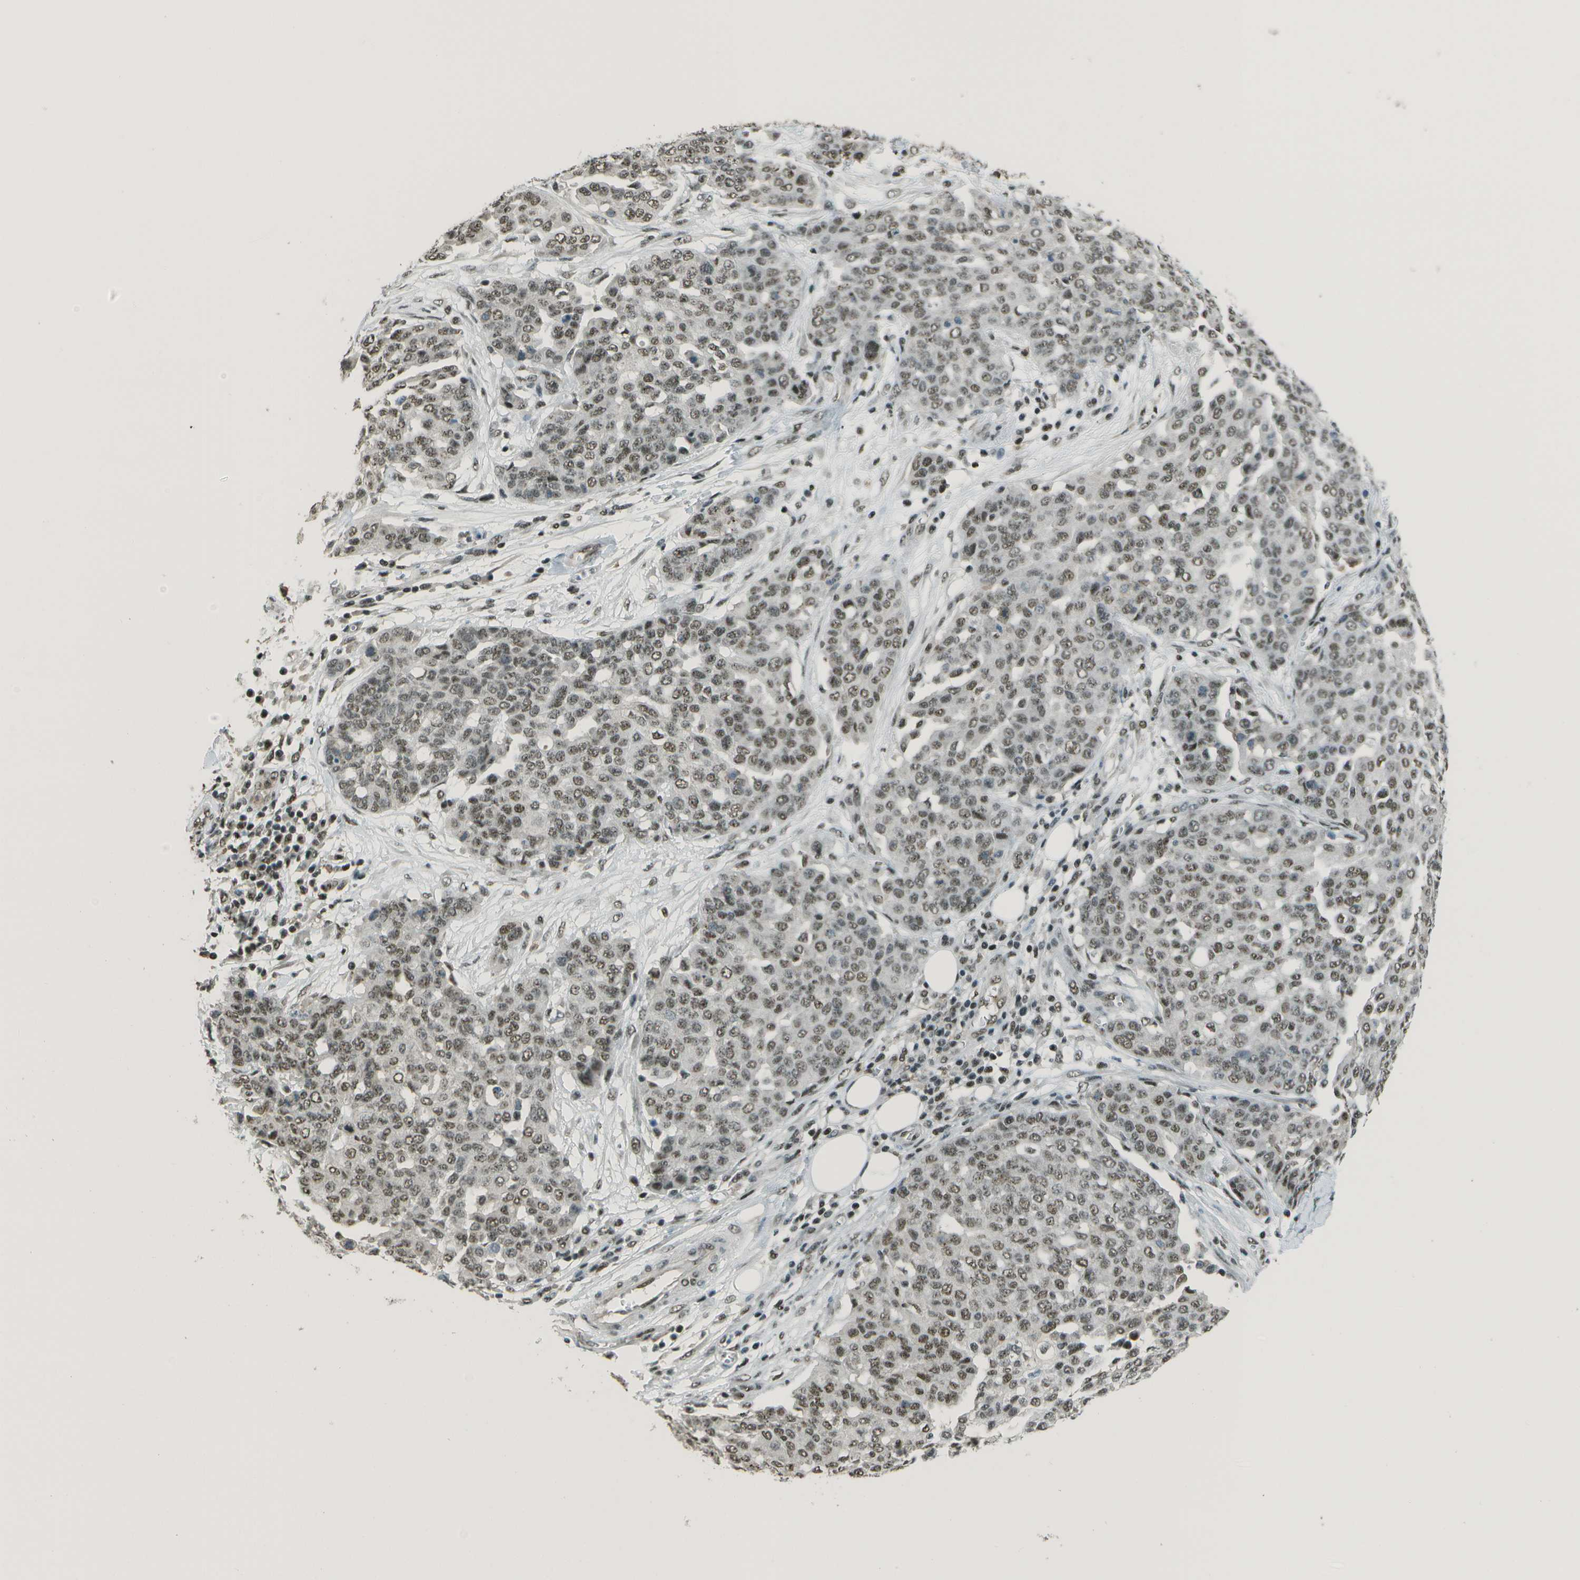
{"staining": {"intensity": "weak", "quantity": ">75%", "location": "nuclear"}, "tissue": "ovarian cancer", "cell_type": "Tumor cells", "image_type": "cancer", "snomed": [{"axis": "morphology", "description": "Cystadenocarcinoma, serous, NOS"}, {"axis": "topography", "description": "Soft tissue"}, {"axis": "topography", "description": "Ovary"}], "caption": "A brown stain shows weak nuclear positivity of a protein in human ovarian cancer tumor cells. Using DAB (3,3'-diaminobenzidine) (brown) and hematoxylin (blue) stains, captured at high magnification using brightfield microscopy.", "gene": "DEPDC1", "patient": {"sex": "female", "age": 57}}